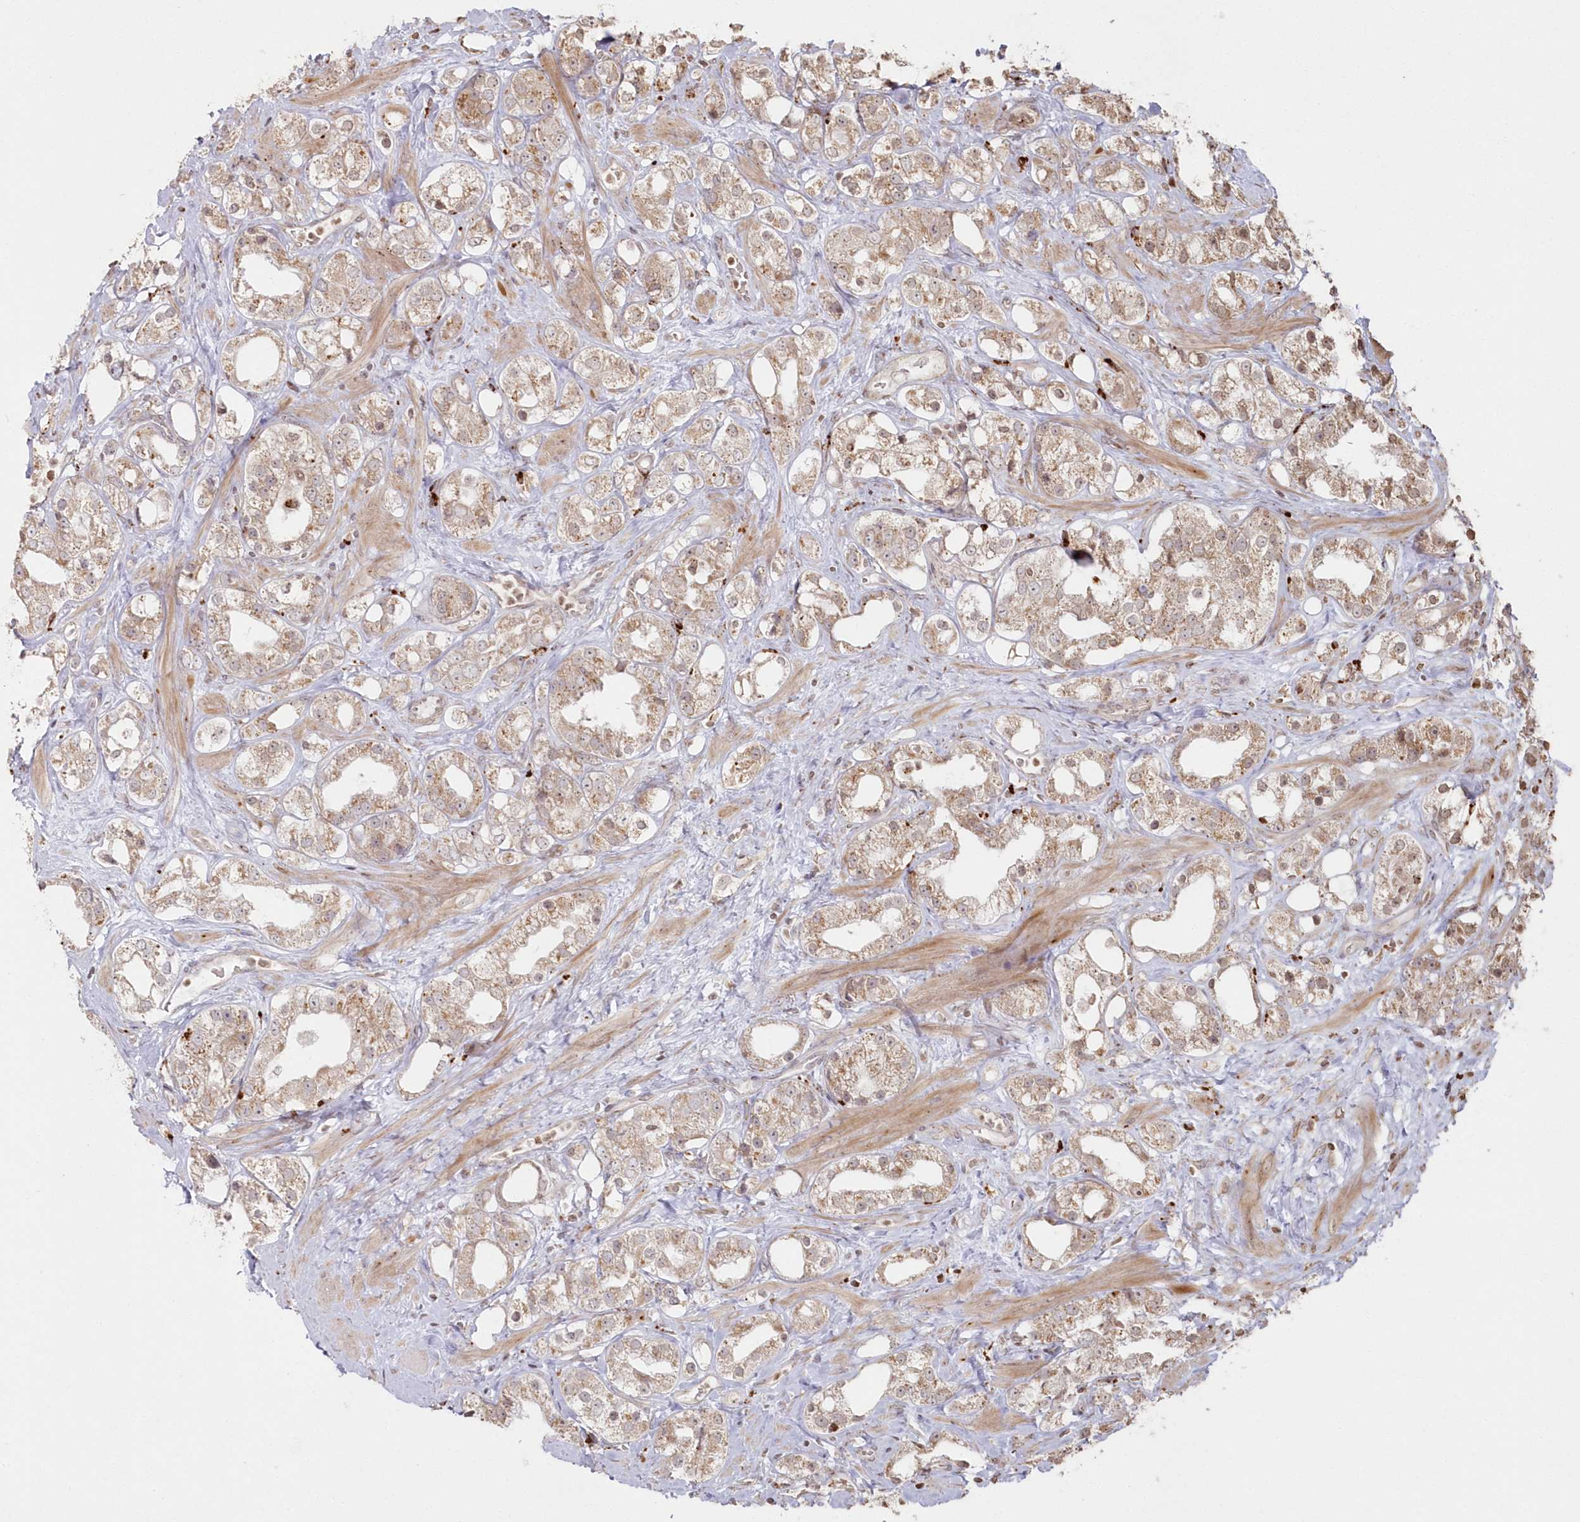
{"staining": {"intensity": "weak", "quantity": ">75%", "location": "cytoplasmic/membranous"}, "tissue": "prostate cancer", "cell_type": "Tumor cells", "image_type": "cancer", "snomed": [{"axis": "morphology", "description": "Adenocarcinoma, NOS"}, {"axis": "topography", "description": "Prostate"}], "caption": "Immunohistochemical staining of human adenocarcinoma (prostate) exhibits weak cytoplasmic/membranous protein positivity in approximately >75% of tumor cells.", "gene": "ARSB", "patient": {"sex": "male", "age": 79}}